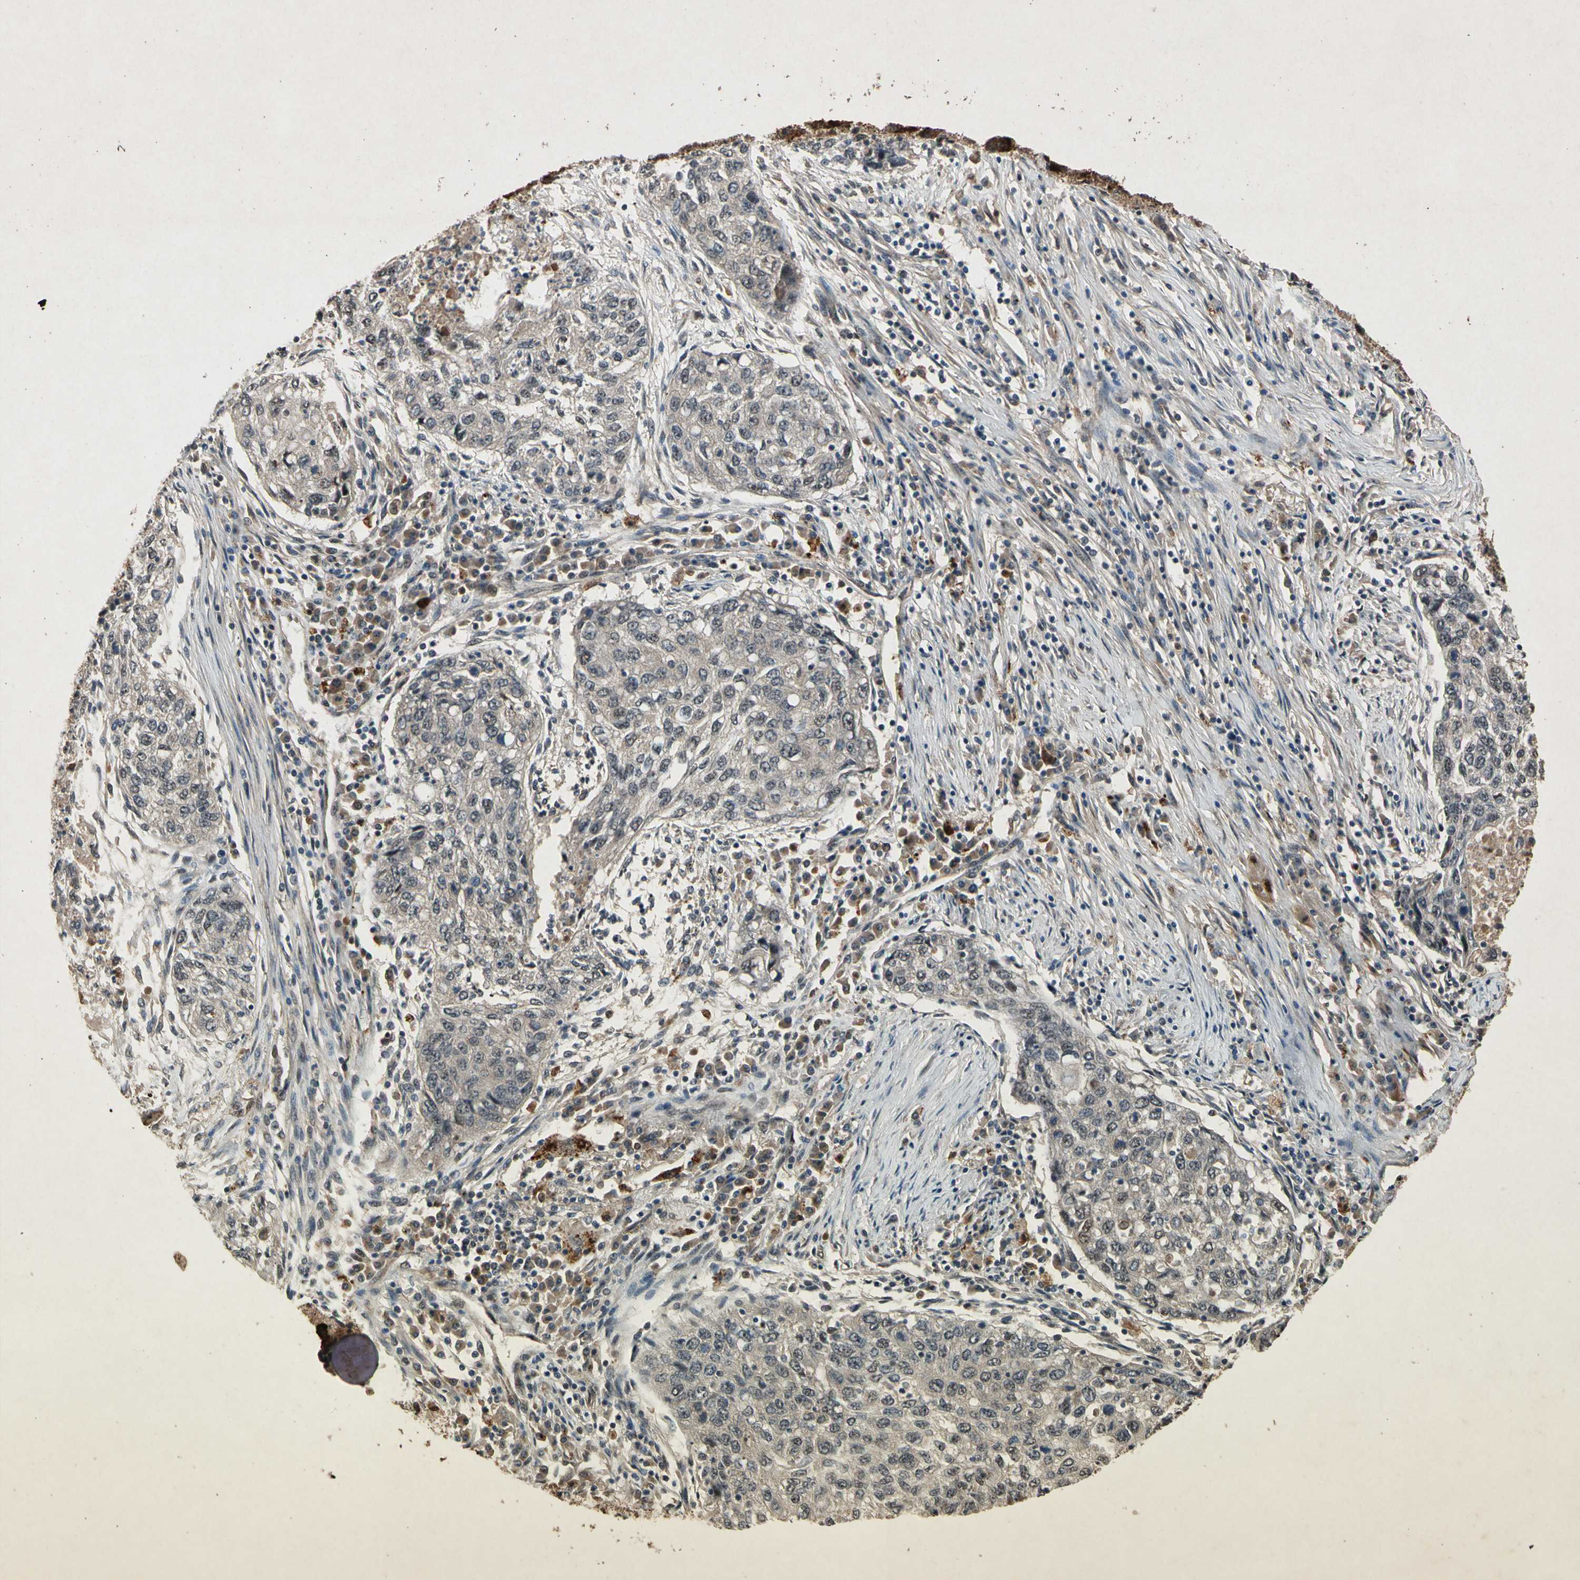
{"staining": {"intensity": "weak", "quantity": "25%-75%", "location": "nuclear"}, "tissue": "lung cancer", "cell_type": "Tumor cells", "image_type": "cancer", "snomed": [{"axis": "morphology", "description": "Squamous cell carcinoma, NOS"}, {"axis": "topography", "description": "Lung"}], "caption": "Human lung squamous cell carcinoma stained for a protein (brown) exhibits weak nuclear positive expression in about 25%-75% of tumor cells.", "gene": "PML", "patient": {"sex": "female", "age": 63}}